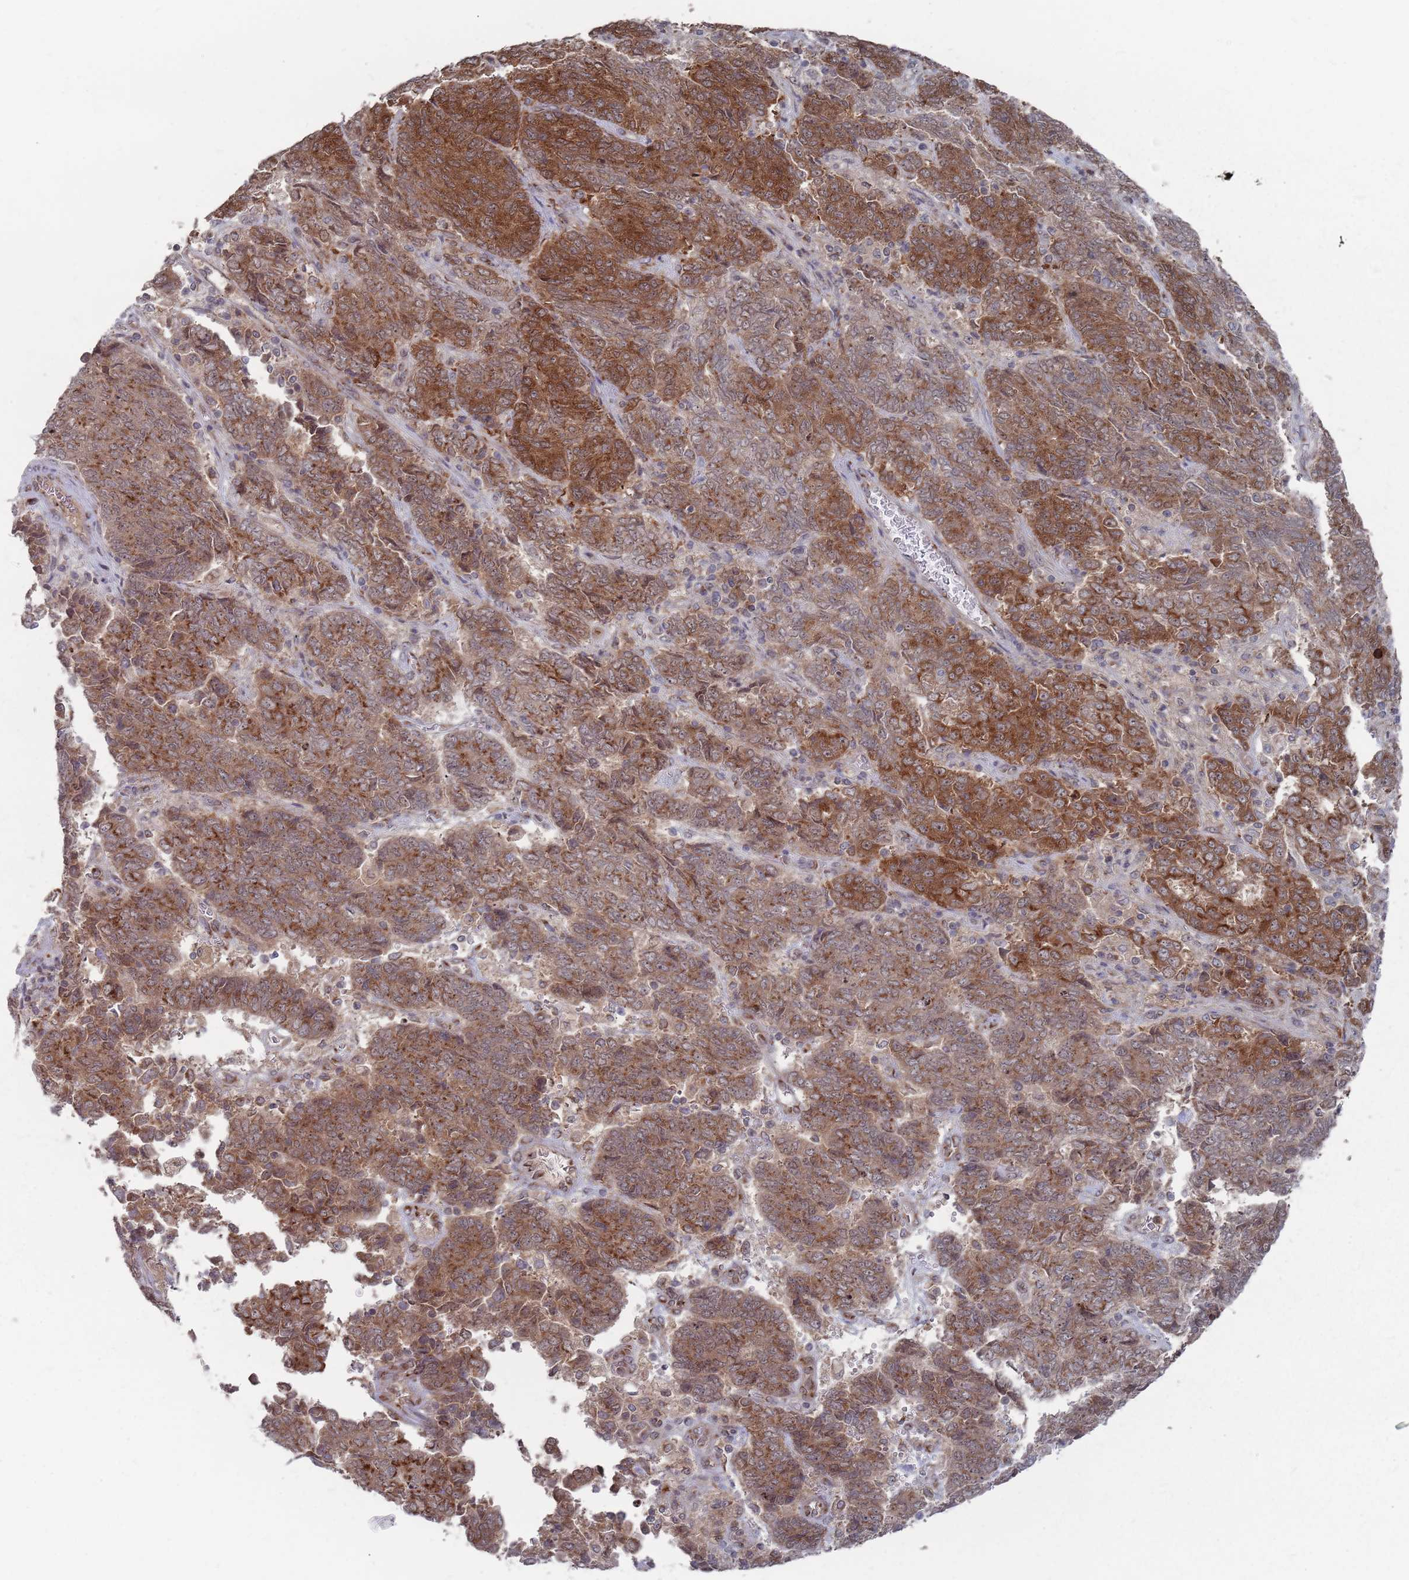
{"staining": {"intensity": "strong", "quantity": ">75%", "location": "cytoplasmic/membranous"}, "tissue": "endometrial cancer", "cell_type": "Tumor cells", "image_type": "cancer", "snomed": [{"axis": "morphology", "description": "Adenocarcinoma, NOS"}, {"axis": "topography", "description": "Endometrium"}], "caption": "Tumor cells show high levels of strong cytoplasmic/membranous positivity in approximately >75% of cells in endometrial cancer (adenocarcinoma).", "gene": "FMO4", "patient": {"sex": "female", "age": 80}}